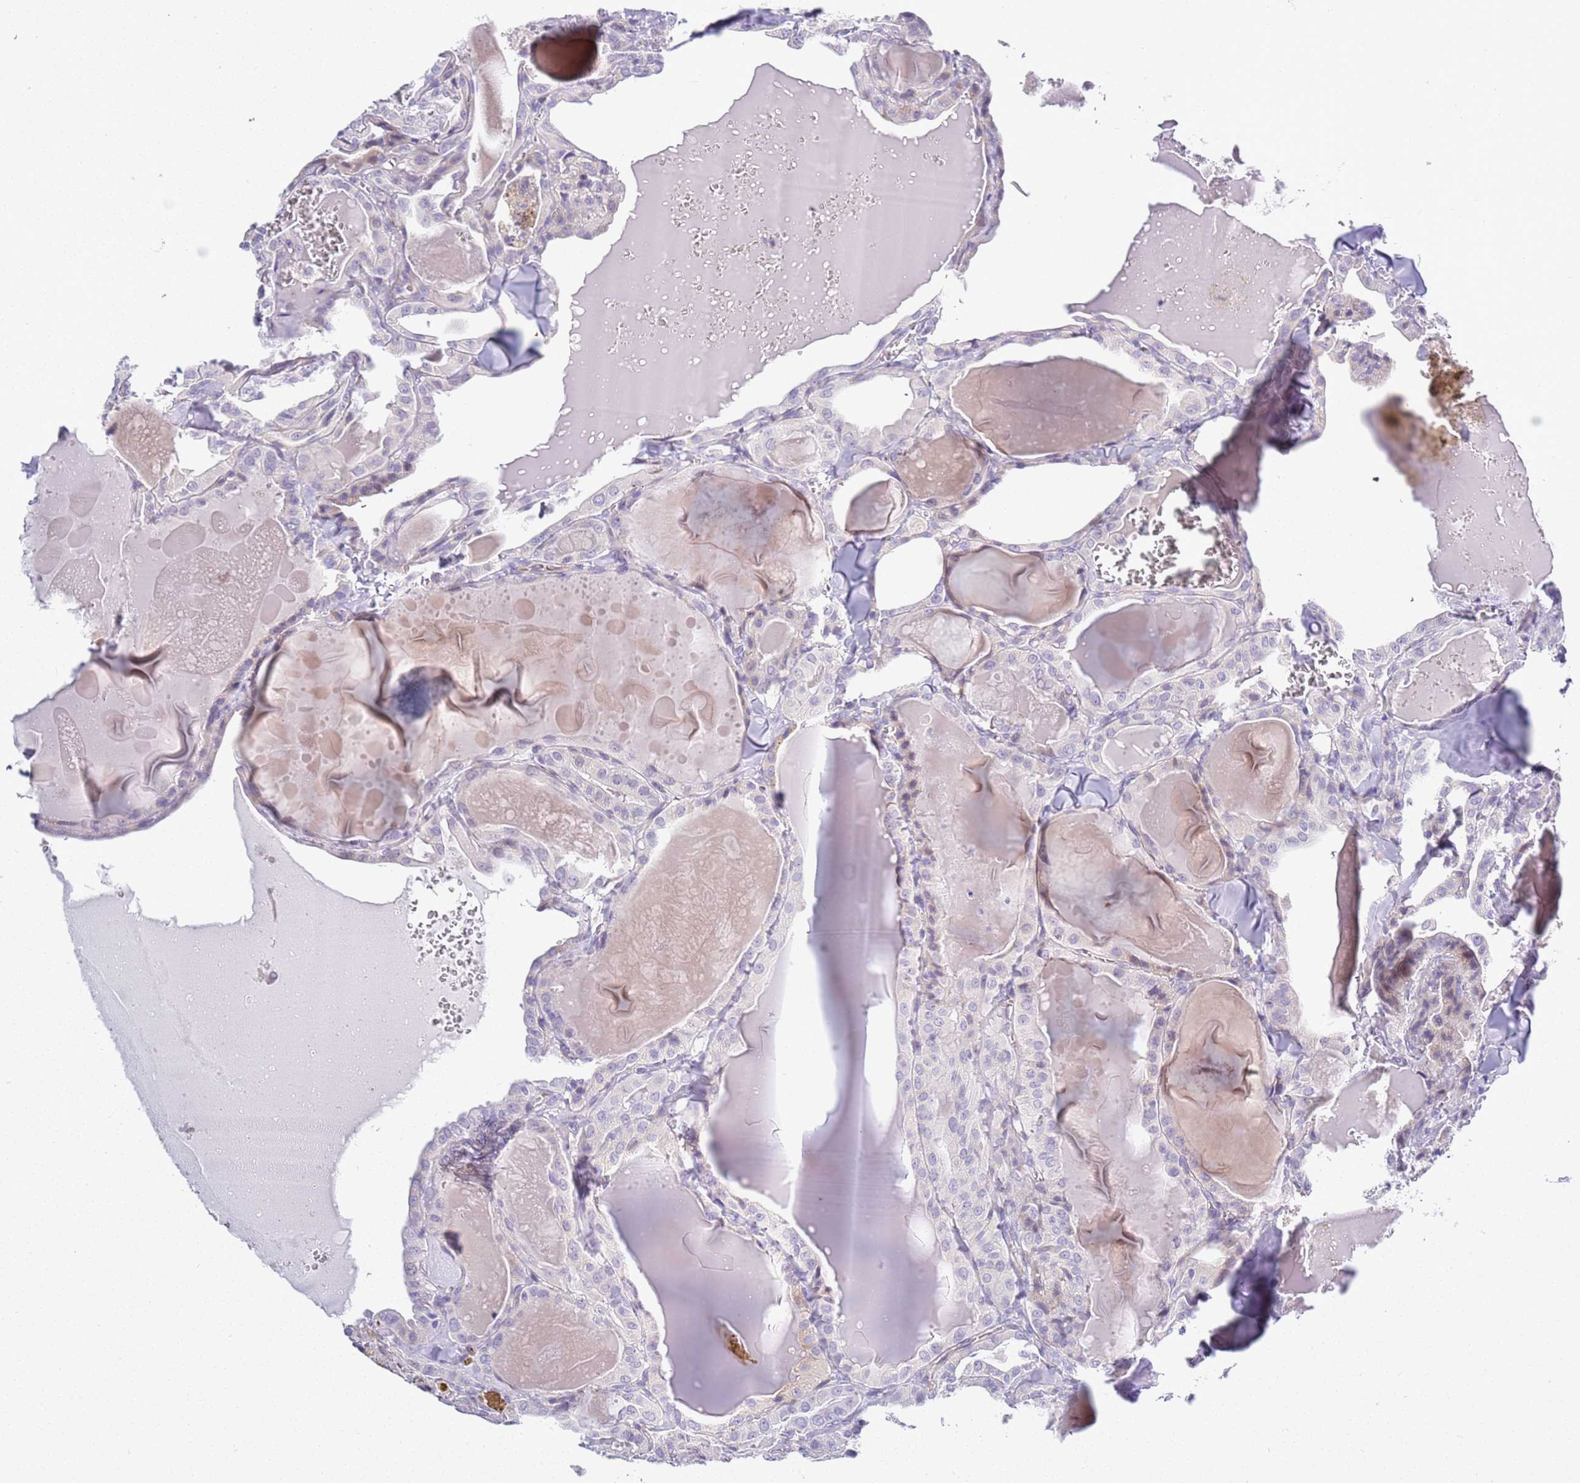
{"staining": {"intensity": "weak", "quantity": "<25%", "location": "cytoplasmic/membranous"}, "tissue": "thyroid cancer", "cell_type": "Tumor cells", "image_type": "cancer", "snomed": [{"axis": "morphology", "description": "Papillary adenocarcinoma, NOS"}, {"axis": "topography", "description": "Thyroid gland"}], "caption": "High magnification brightfield microscopy of thyroid cancer (papillary adenocarcinoma) stained with DAB (brown) and counterstained with hematoxylin (blue): tumor cells show no significant staining. Nuclei are stained in blue.", "gene": "BRMS1L", "patient": {"sex": "male", "age": 52}}